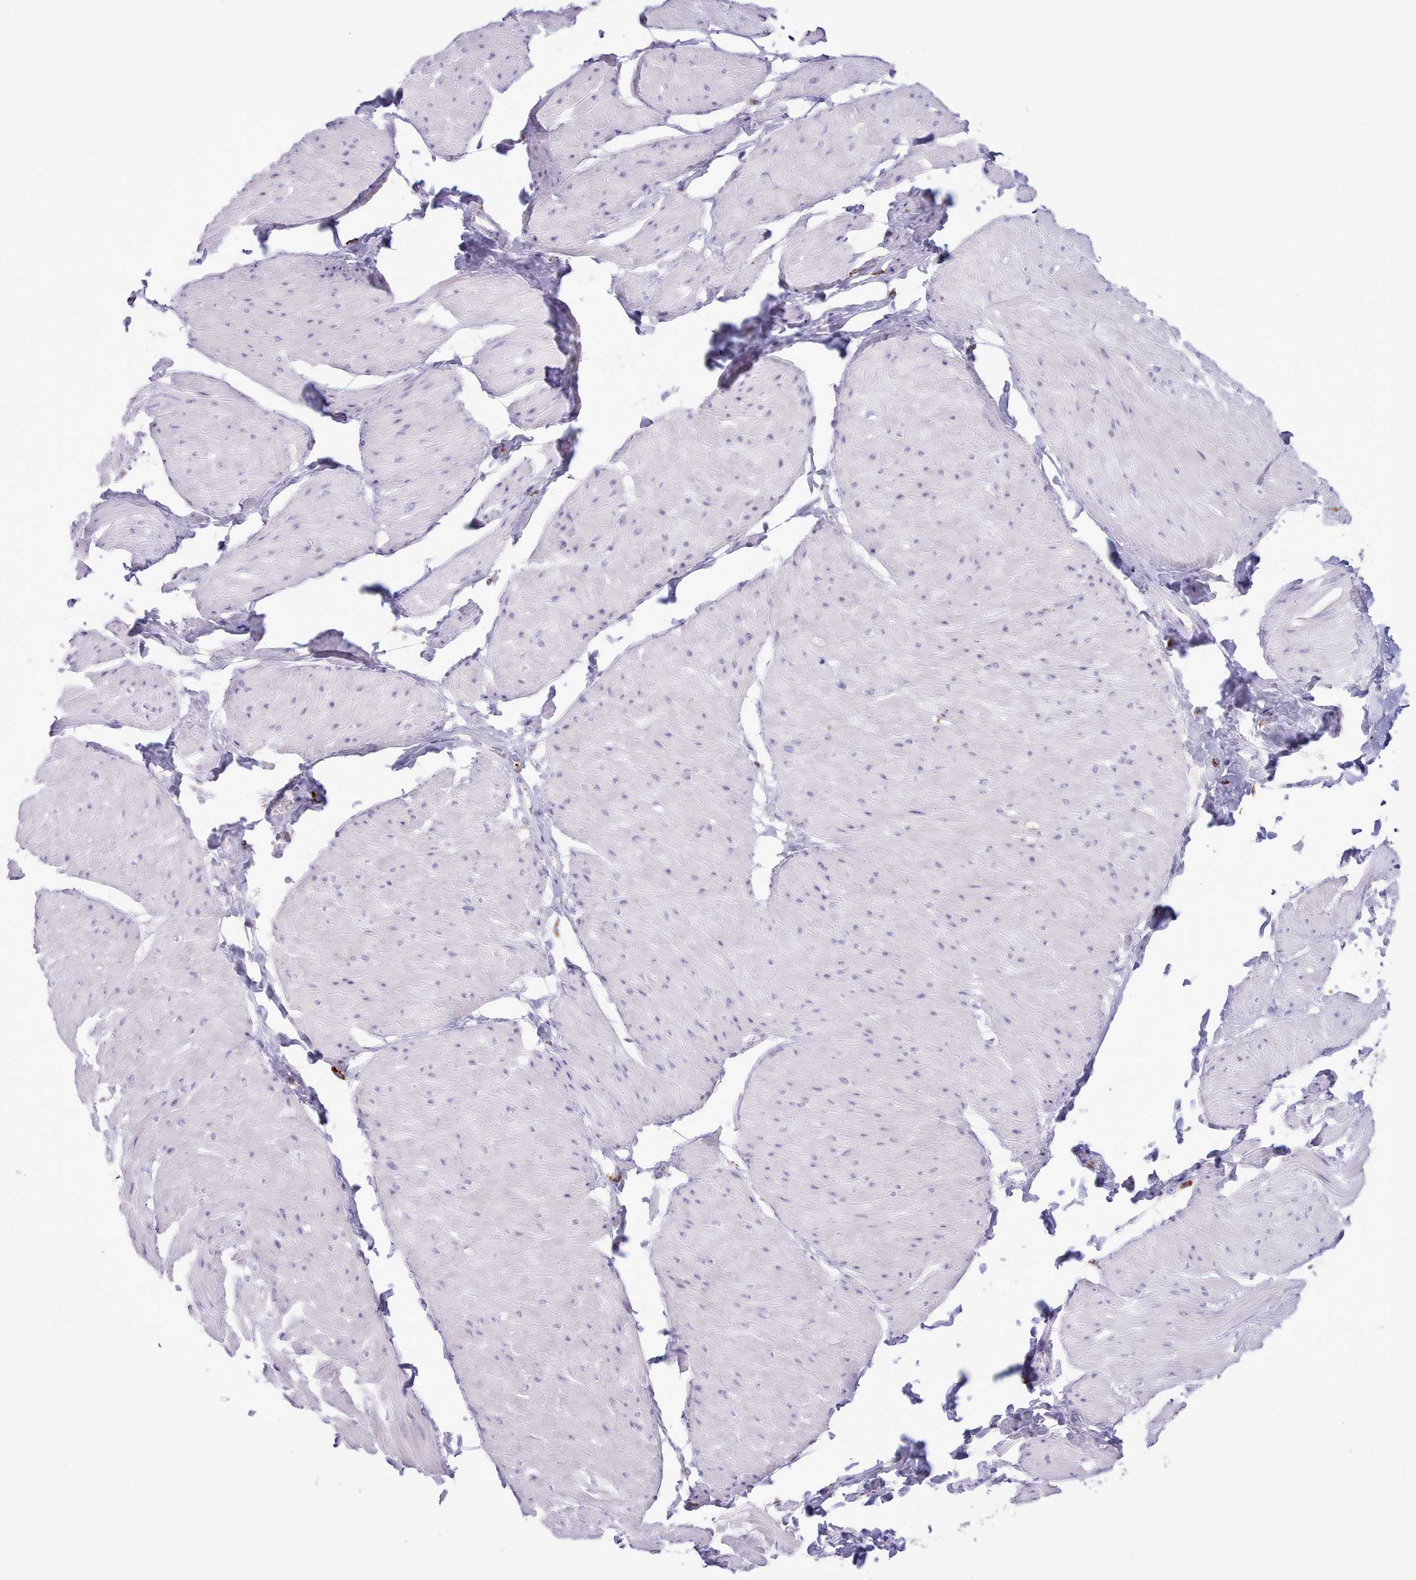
{"staining": {"intensity": "negative", "quantity": "none", "location": "none"}, "tissue": "smooth muscle", "cell_type": "Smooth muscle cells", "image_type": "normal", "snomed": [{"axis": "morphology", "description": "Urothelial carcinoma, High grade"}, {"axis": "topography", "description": "Urinary bladder"}], "caption": "Human smooth muscle stained for a protein using immunohistochemistry shows no expression in smooth muscle cells.", "gene": "SRD5A1", "patient": {"sex": "male", "age": 46}}